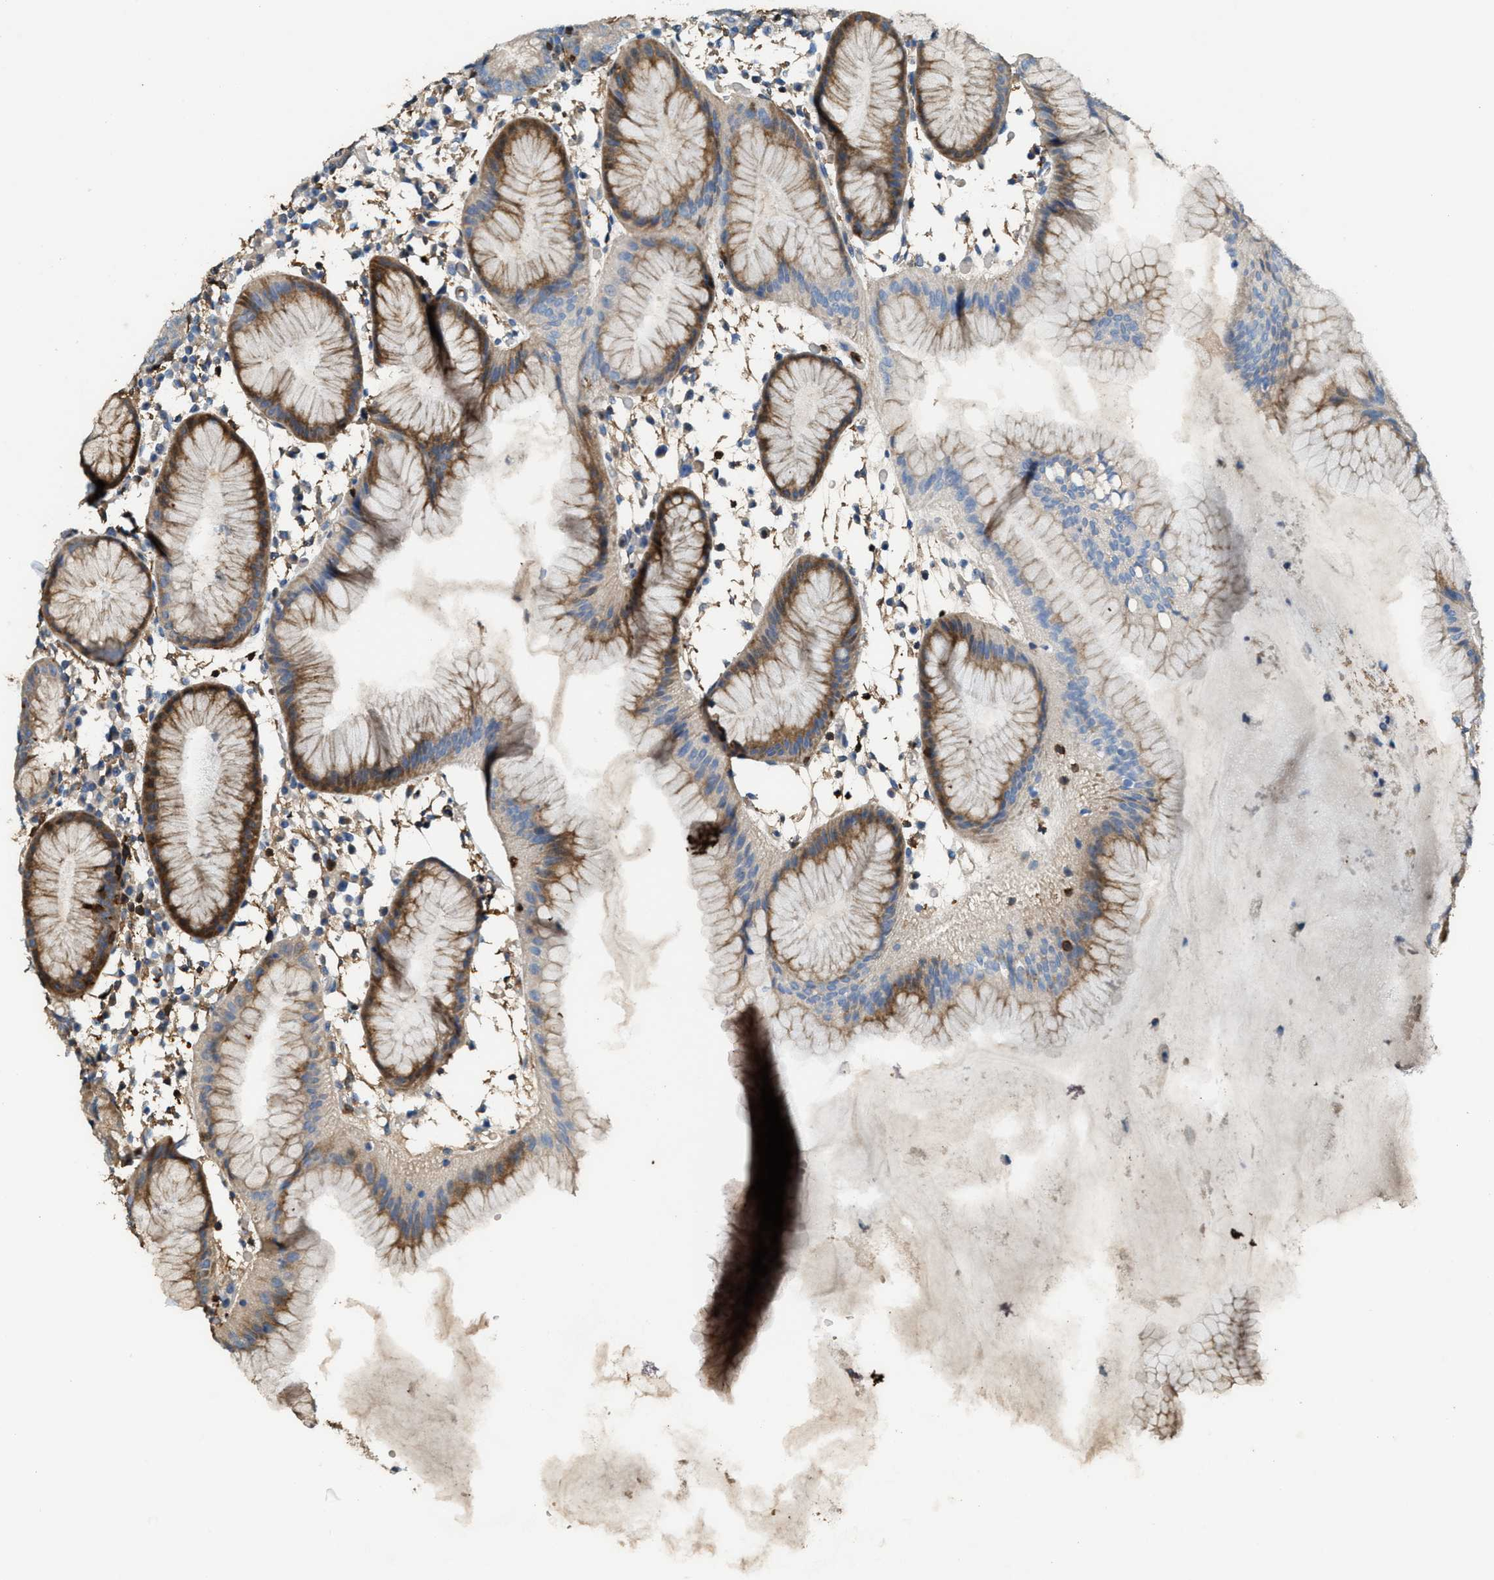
{"staining": {"intensity": "moderate", "quantity": "25%-75%", "location": "cytoplasmic/membranous"}, "tissue": "stomach", "cell_type": "Glandular cells", "image_type": "normal", "snomed": [{"axis": "morphology", "description": "Normal tissue, NOS"}, {"axis": "topography", "description": "Stomach"}, {"axis": "topography", "description": "Stomach, lower"}], "caption": "Immunohistochemistry of normal human stomach reveals medium levels of moderate cytoplasmic/membranous expression in about 25%-75% of glandular cells. (Brightfield microscopy of DAB IHC at high magnification).", "gene": "SERPINB5", "patient": {"sex": "female", "age": 75}}